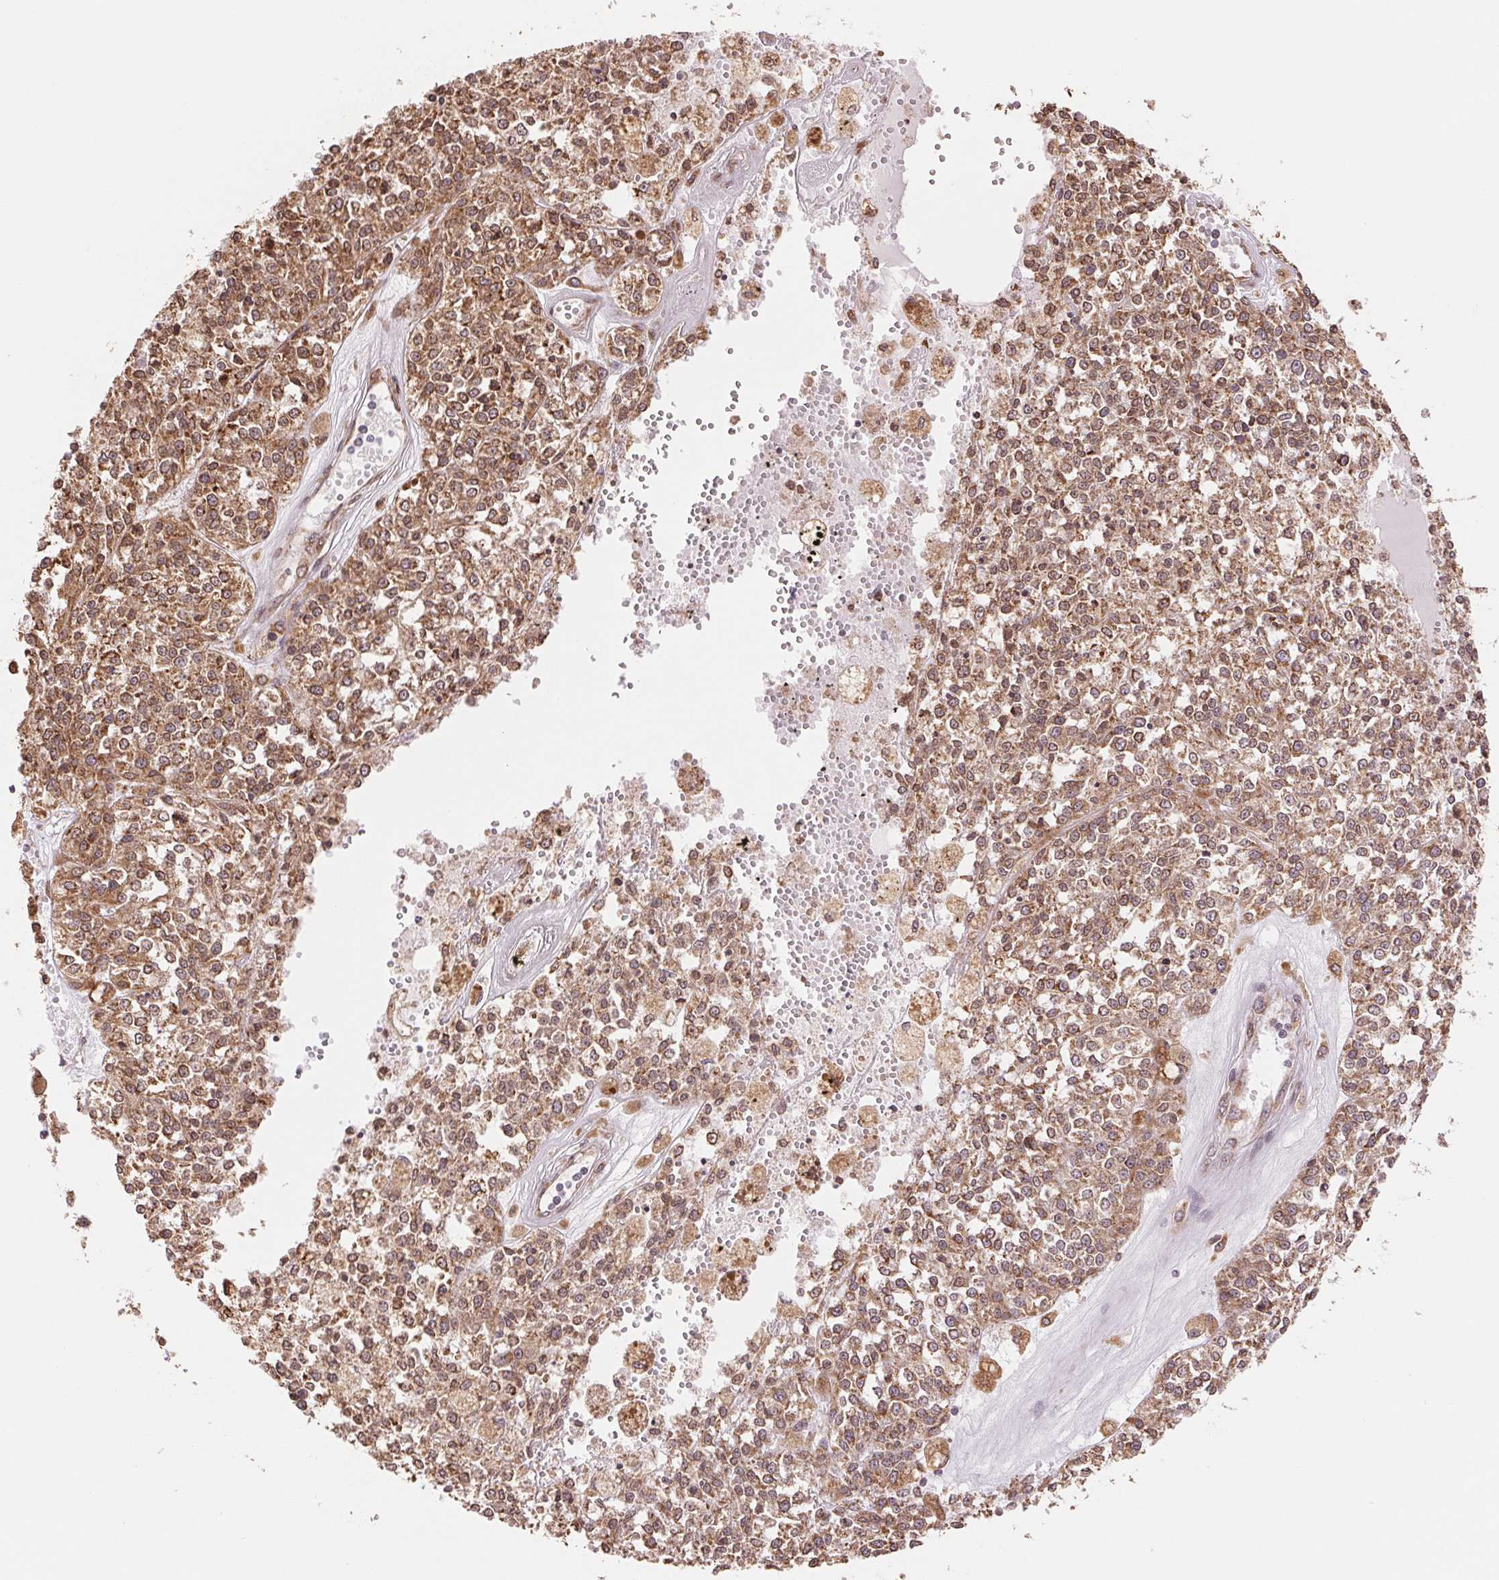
{"staining": {"intensity": "moderate", "quantity": ">75%", "location": "cytoplasmic/membranous"}, "tissue": "melanoma", "cell_type": "Tumor cells", "image_type": "cancer", "snomed": [{"axis": "morphology", "description": "Malignant melanoma, Metastatic site"}, {"axis": "topography", "description": "Lymph node"}], "caption": "This histopathology image shows malignant melanoma (metastatic site) stained with IHC to label a protein in brown. The cytoplasmic/membranous of tumor cells show moderate positivity for the protein. Nuclei are counter-stained blue.", "gene": "RPN1", "patient": {"sex": "female", "age": 64}}